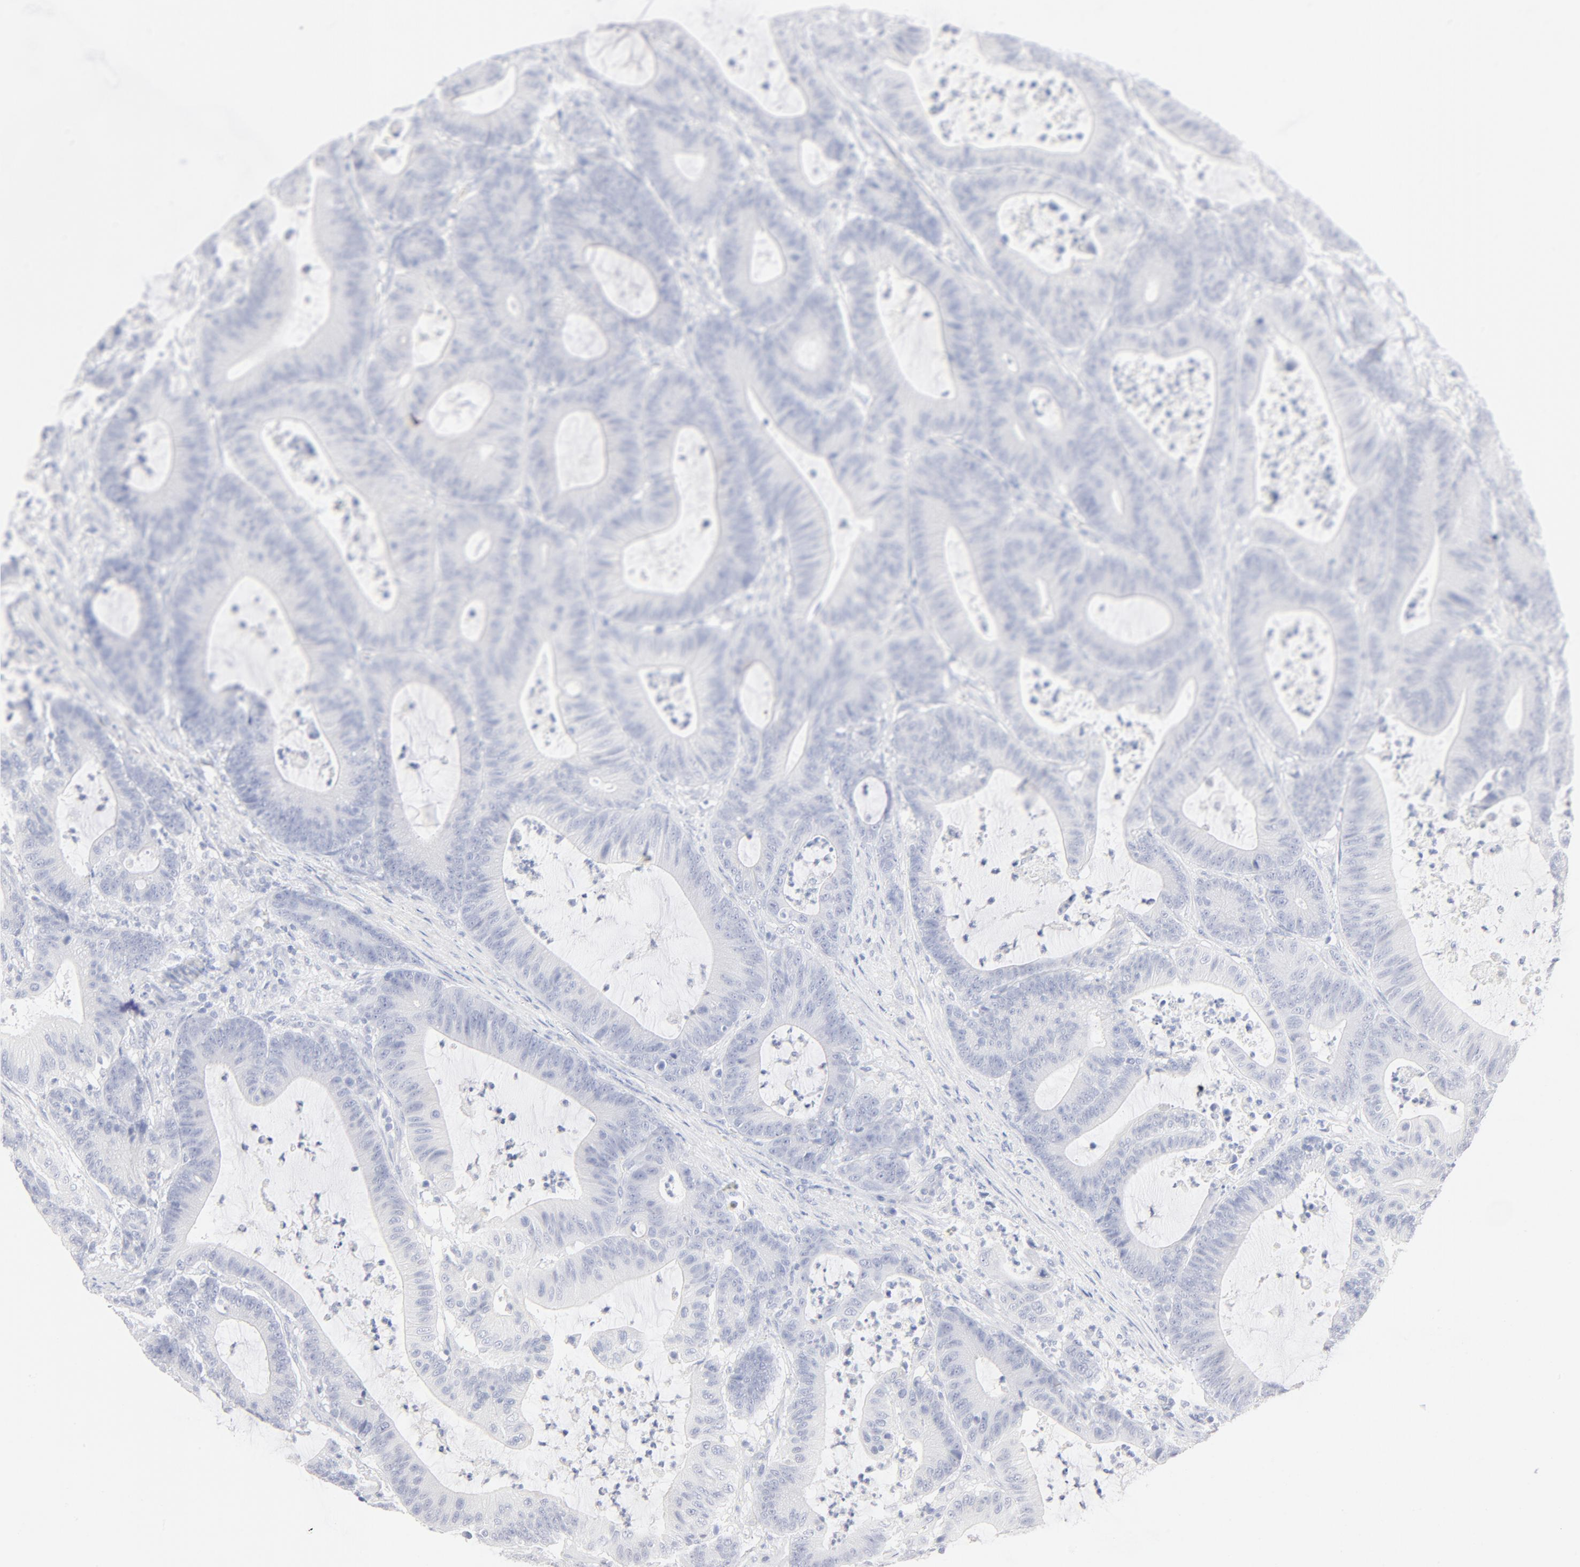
{"staining": {"intensity": "negative", "quantity": "none", "location": "none"}, "tissue": "colorectal cancer", "cell_type": "Tumor cells", "image_type": "cancer", "snomed": [{"axis": "morphology", "description": "Adenocarcinoma, NOS"}, {"axis": "topography", "description": "Colon"}], "caption": "Immunohistochemistry micrograph of neoplastic tissue: human colorectal cancer stained with DAB (3,3'-diaminobenzidine) demonstrates no significant protein staining in tumor cells. Nuclei are stained in blue.", "gene": "ONECUT1", "patient": {"sex": "female", "age": 84}}